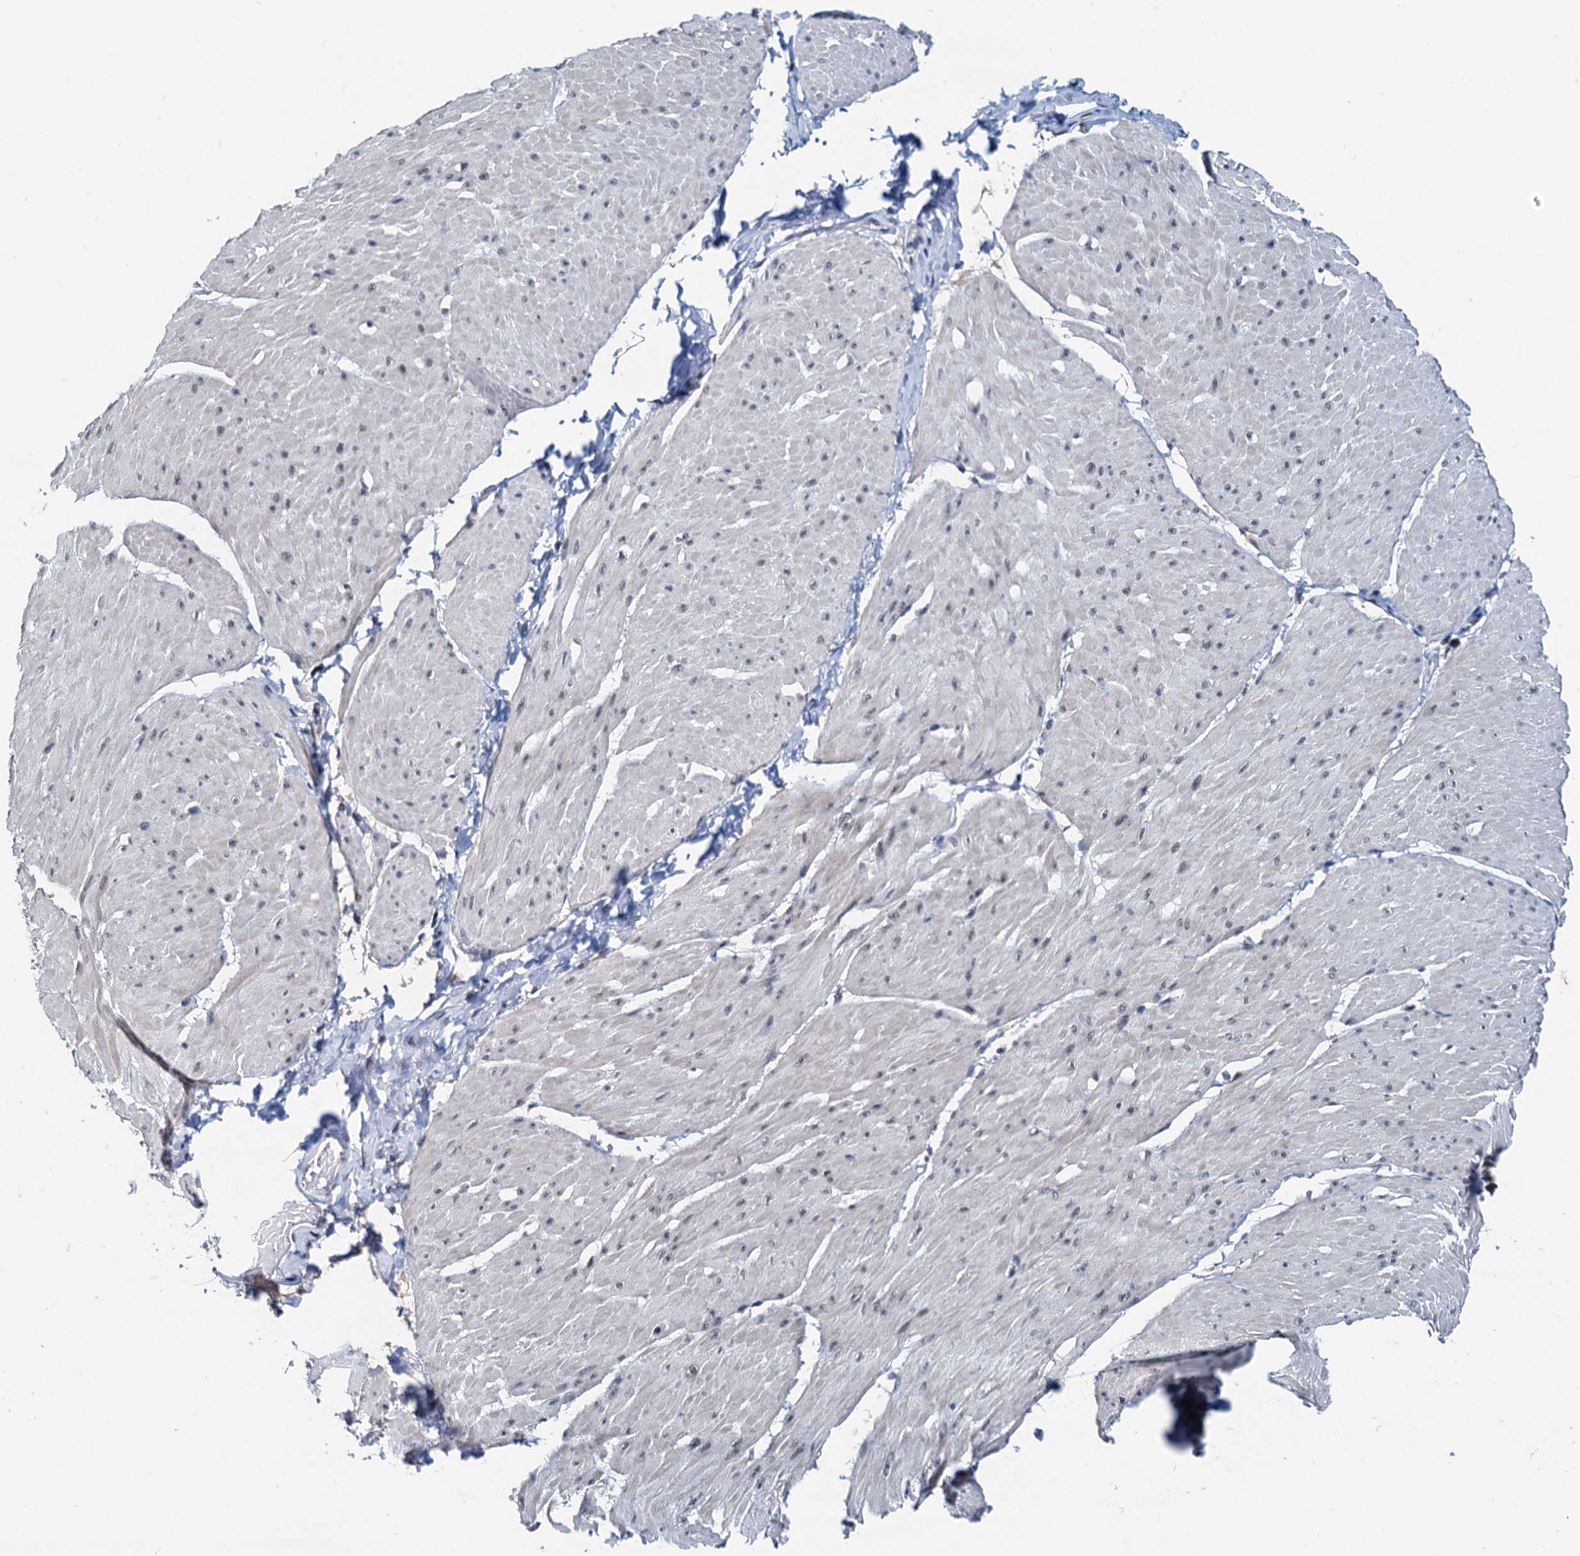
{"staining": {"intensity": "weak", "quantity": "25%-75%", "location": "nuclear"}, "tissue": "smooth muscle", "cell_type": "Smooth muscle cells", "image_type": "normal", "snomed": [{"axis": "morphology", "description": "Urothelial carcinoma, High grade"}, {"axis": "topography", "description": "Urinary bladder"}], "caption": "Immunohistochemistry of benign smooth muscle displays low levels of weak nuclear staining in approximately 25%-75% of smooth muscle cells. The protein of interest is shown in brown color, while the nuclei are stained blue.", "gene": "SNRPD1", "patient": {"sex": "male", "age": 46}}